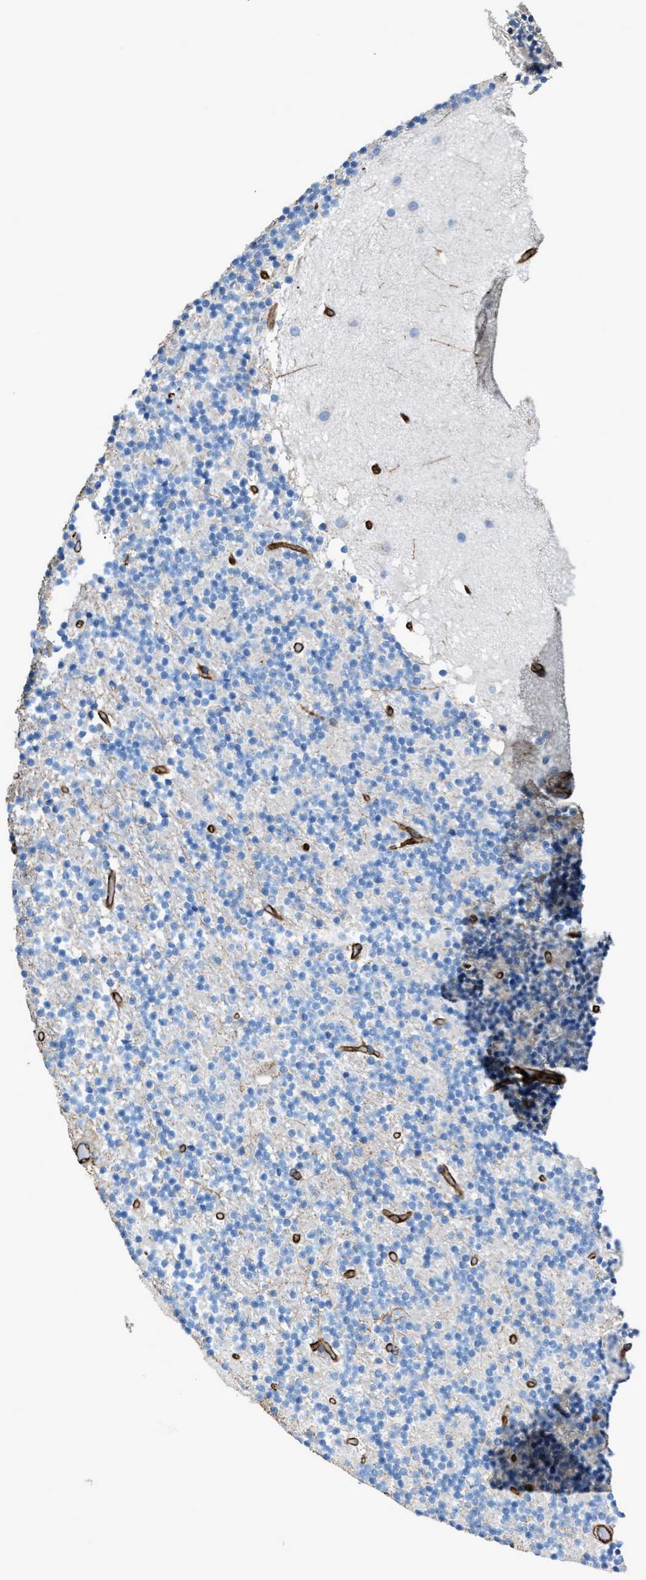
{"staining": {"intensity": "negative", "quantity": "none", "location": "none"}, "tissue": "cerebellum", "cell_type": "Cells in granular layer", "image_type": "normal", "snomed": [{"axis": "morphology", "description": "Normal tissue, NOS"}, {"axis": "topography", "description": "Cerebellum"}], "caption": "High magnification brightfield microscopy of normal cerebellum stained with DAB (3,3'-diaminobenzidine) (brown) and counterstained with hematoxylin (blue): cells in granular layer show no significant expression. Brightfield microscopy of immunohistochemistry stained with DAB (brown) and hematoxylin (blue), captured at high magnification.", "gene": "SLC22A15", "patient": {"sex": "male", "age": 57}}